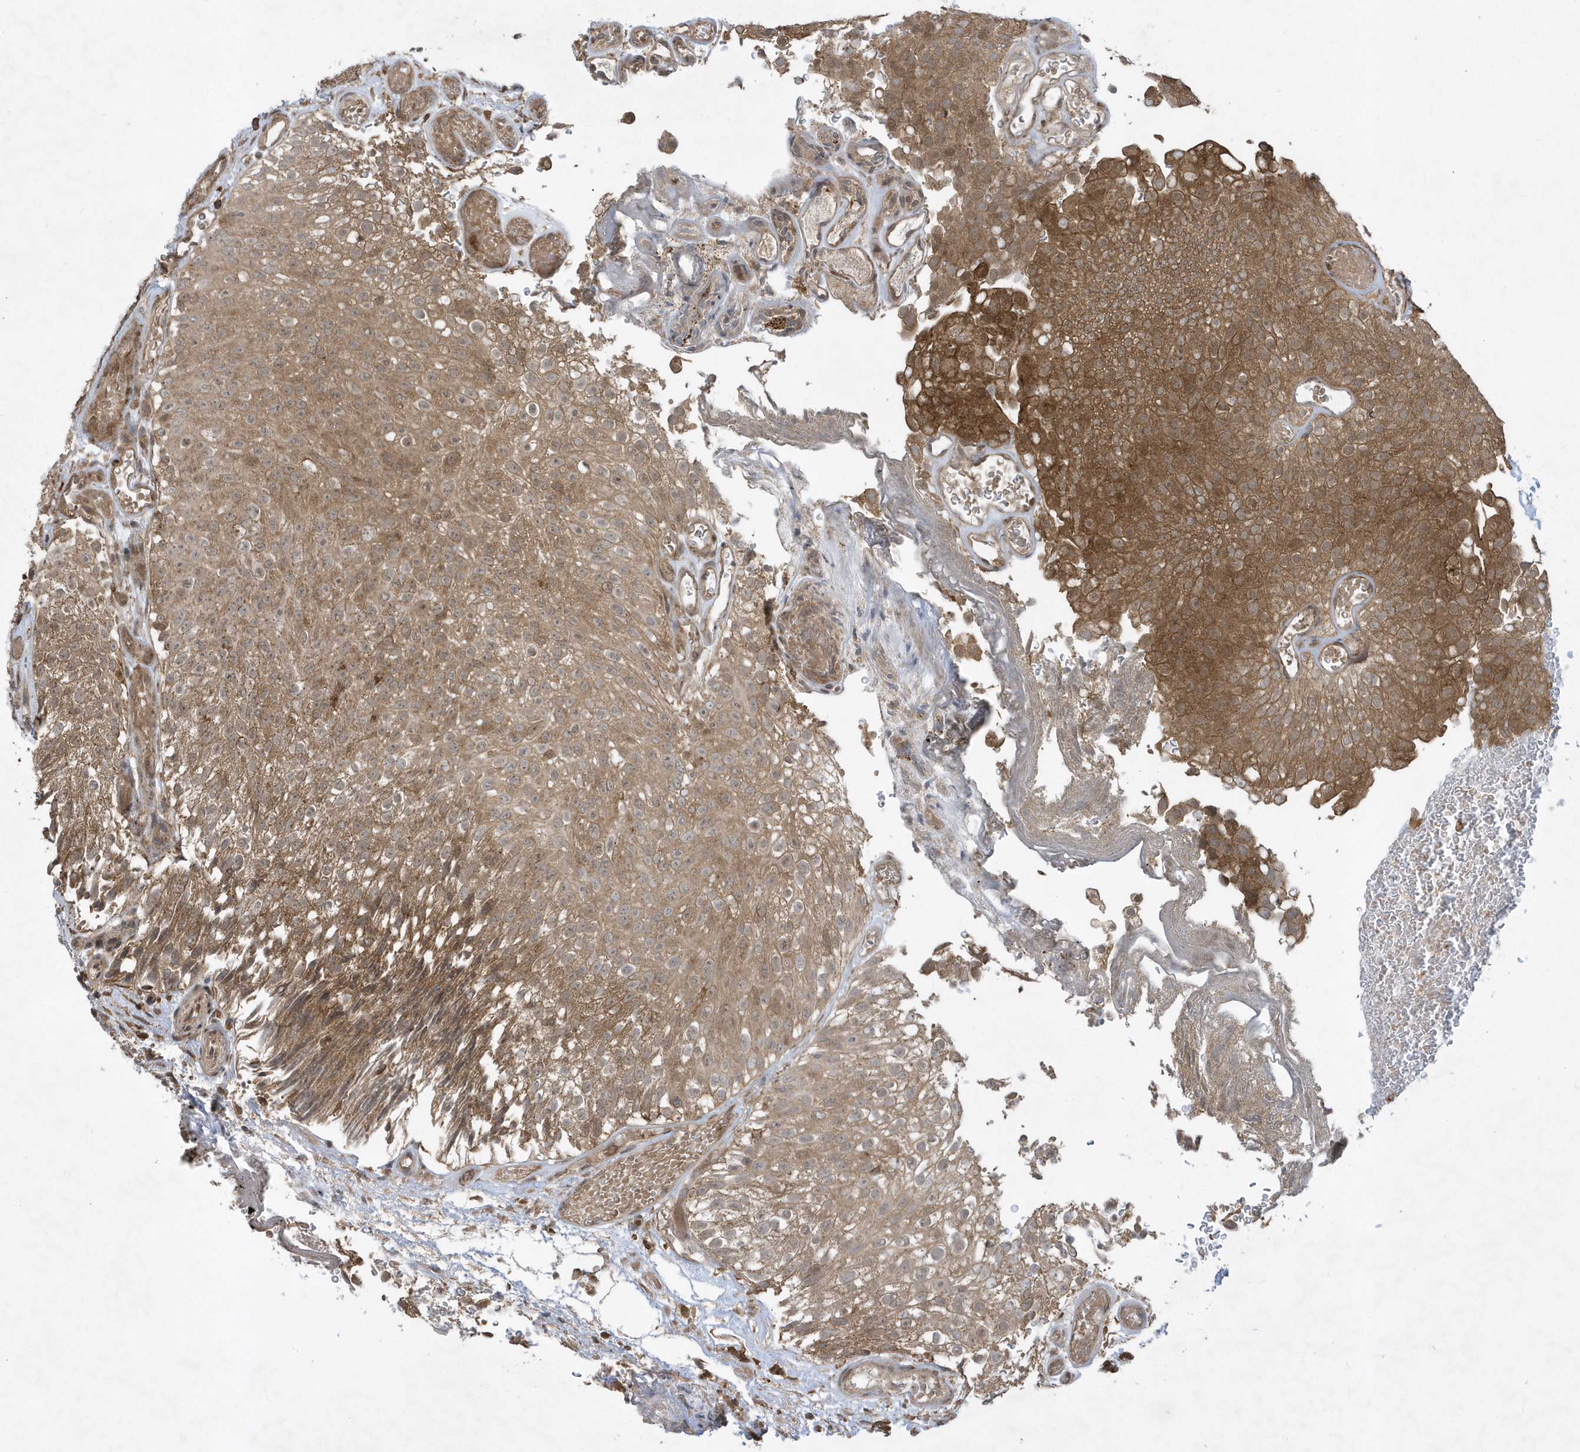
{"staining": {"intensity": "moderate", "quantity": ">75%", "location": "cytoplasmic/membranous"}, "tissue": "urothelial cancer", "cell_type": "Tumor cells", "image_type": "cancer", "snomed": [{"axis": "morphology", "description": "Urothelial carcinoma, Low grade"}, {"axis": "topography", "description": "Urinary bladder"}], "caption": "Approximately >75% of tumor cells in low-grade urothelial carcinoma display moderate cytoplasmic/membranous protein staining as visualized by brown immunohistochemical staining.", "gene": "STAMBP", "patient": {"sex": "male", "age": 78}}